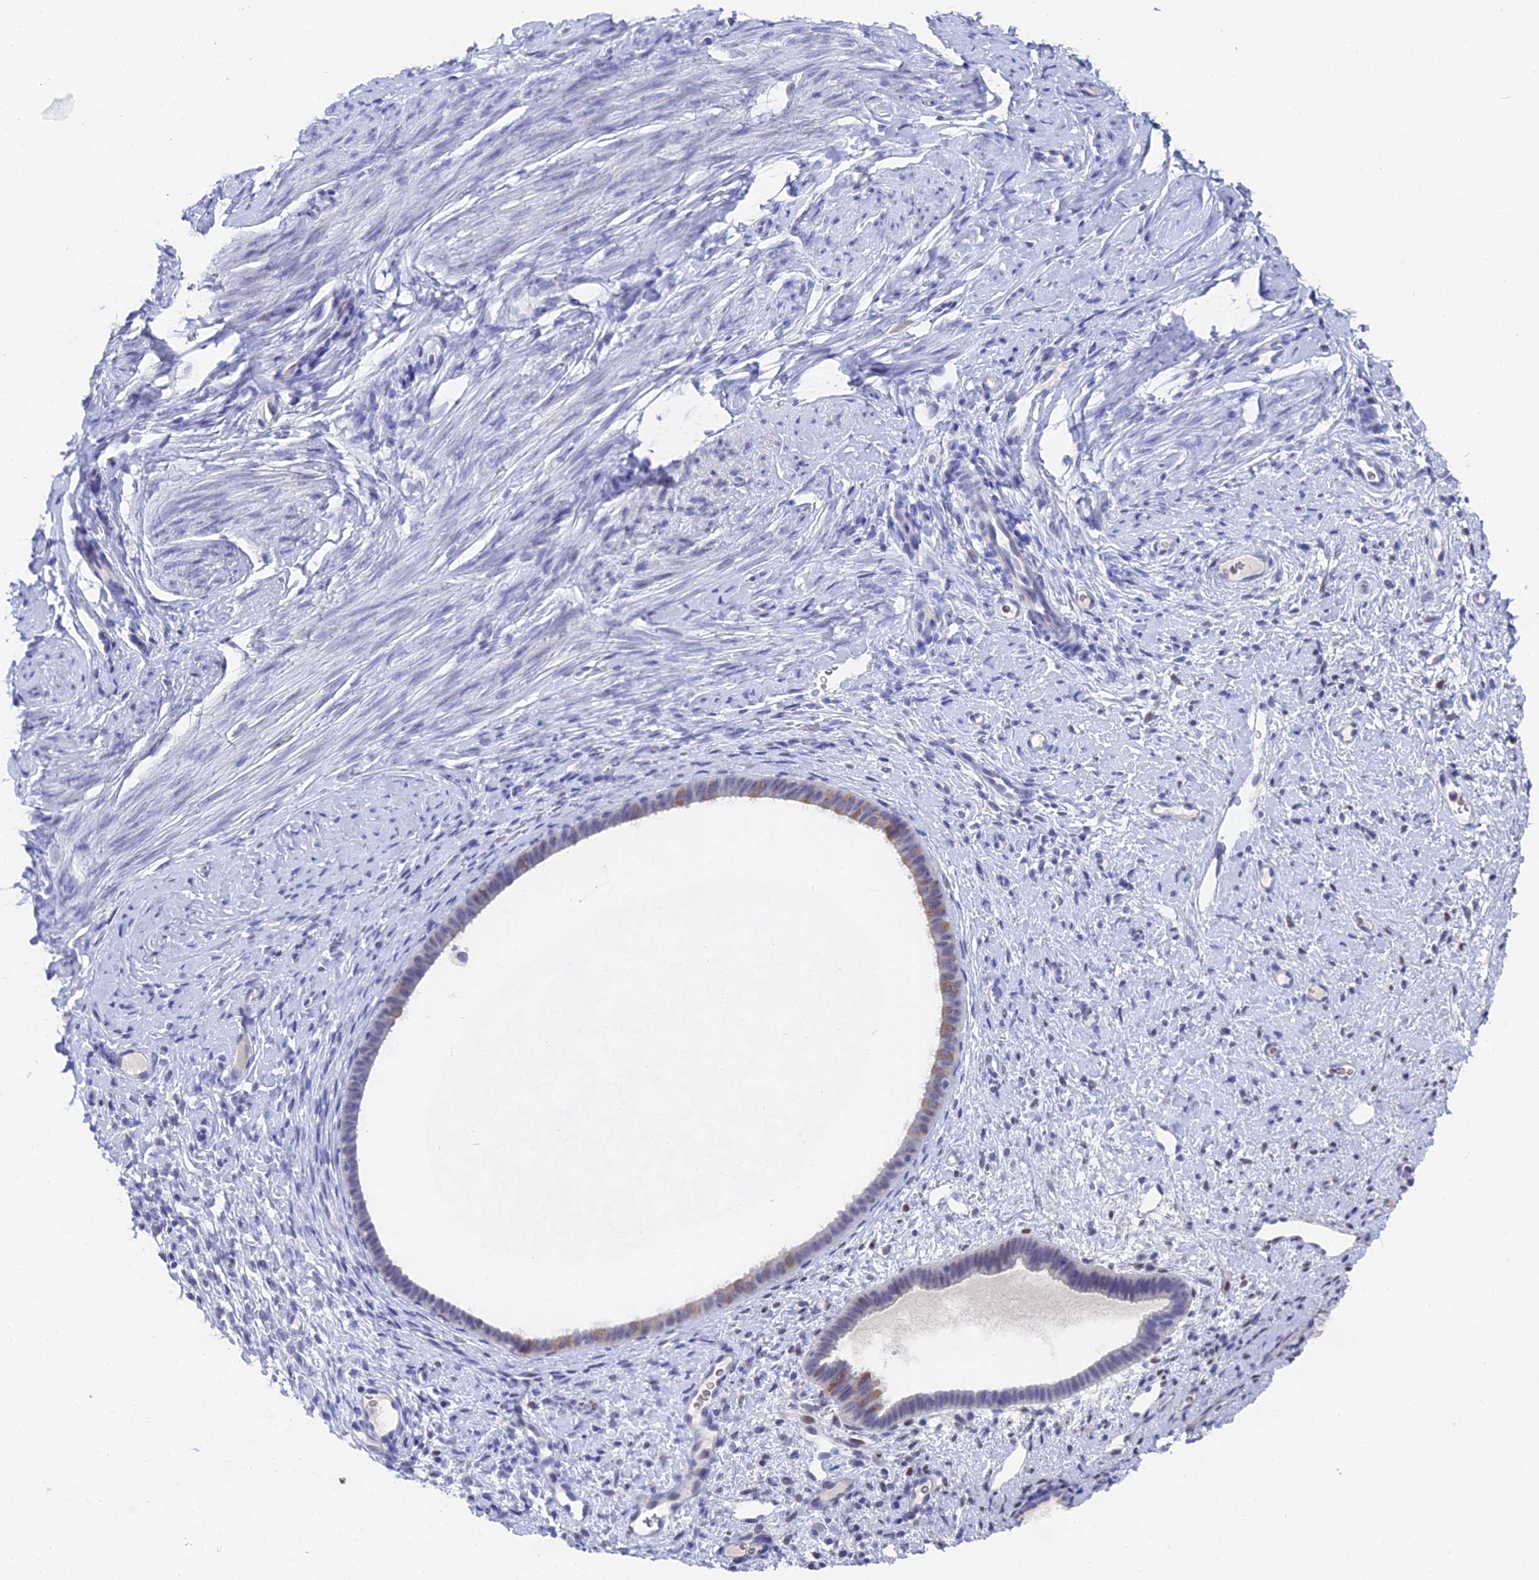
{"staining": {"intensity": "negative", "quantity": "none", "location": "none"}, "tissue": "endometrium", "cell_type": "Cells in endometrial stroma", "image_type": "normal", "snomed": [{"axis": "morphology", "description": "Normal tissue, NOS"}, {"axis": "topography", "description": "Endometrium"}], "caption": "Cells in endometrial stroma are negative for protein expression in unremarkable human endometrium. The staining was performed using DAB to visualize the protein expression in brown, while the nuclei were stained in blue with hematoxylin (Magnification: 20x).", "gene": "VPS33B", "patient": {"sex": "female", "age": 65}}